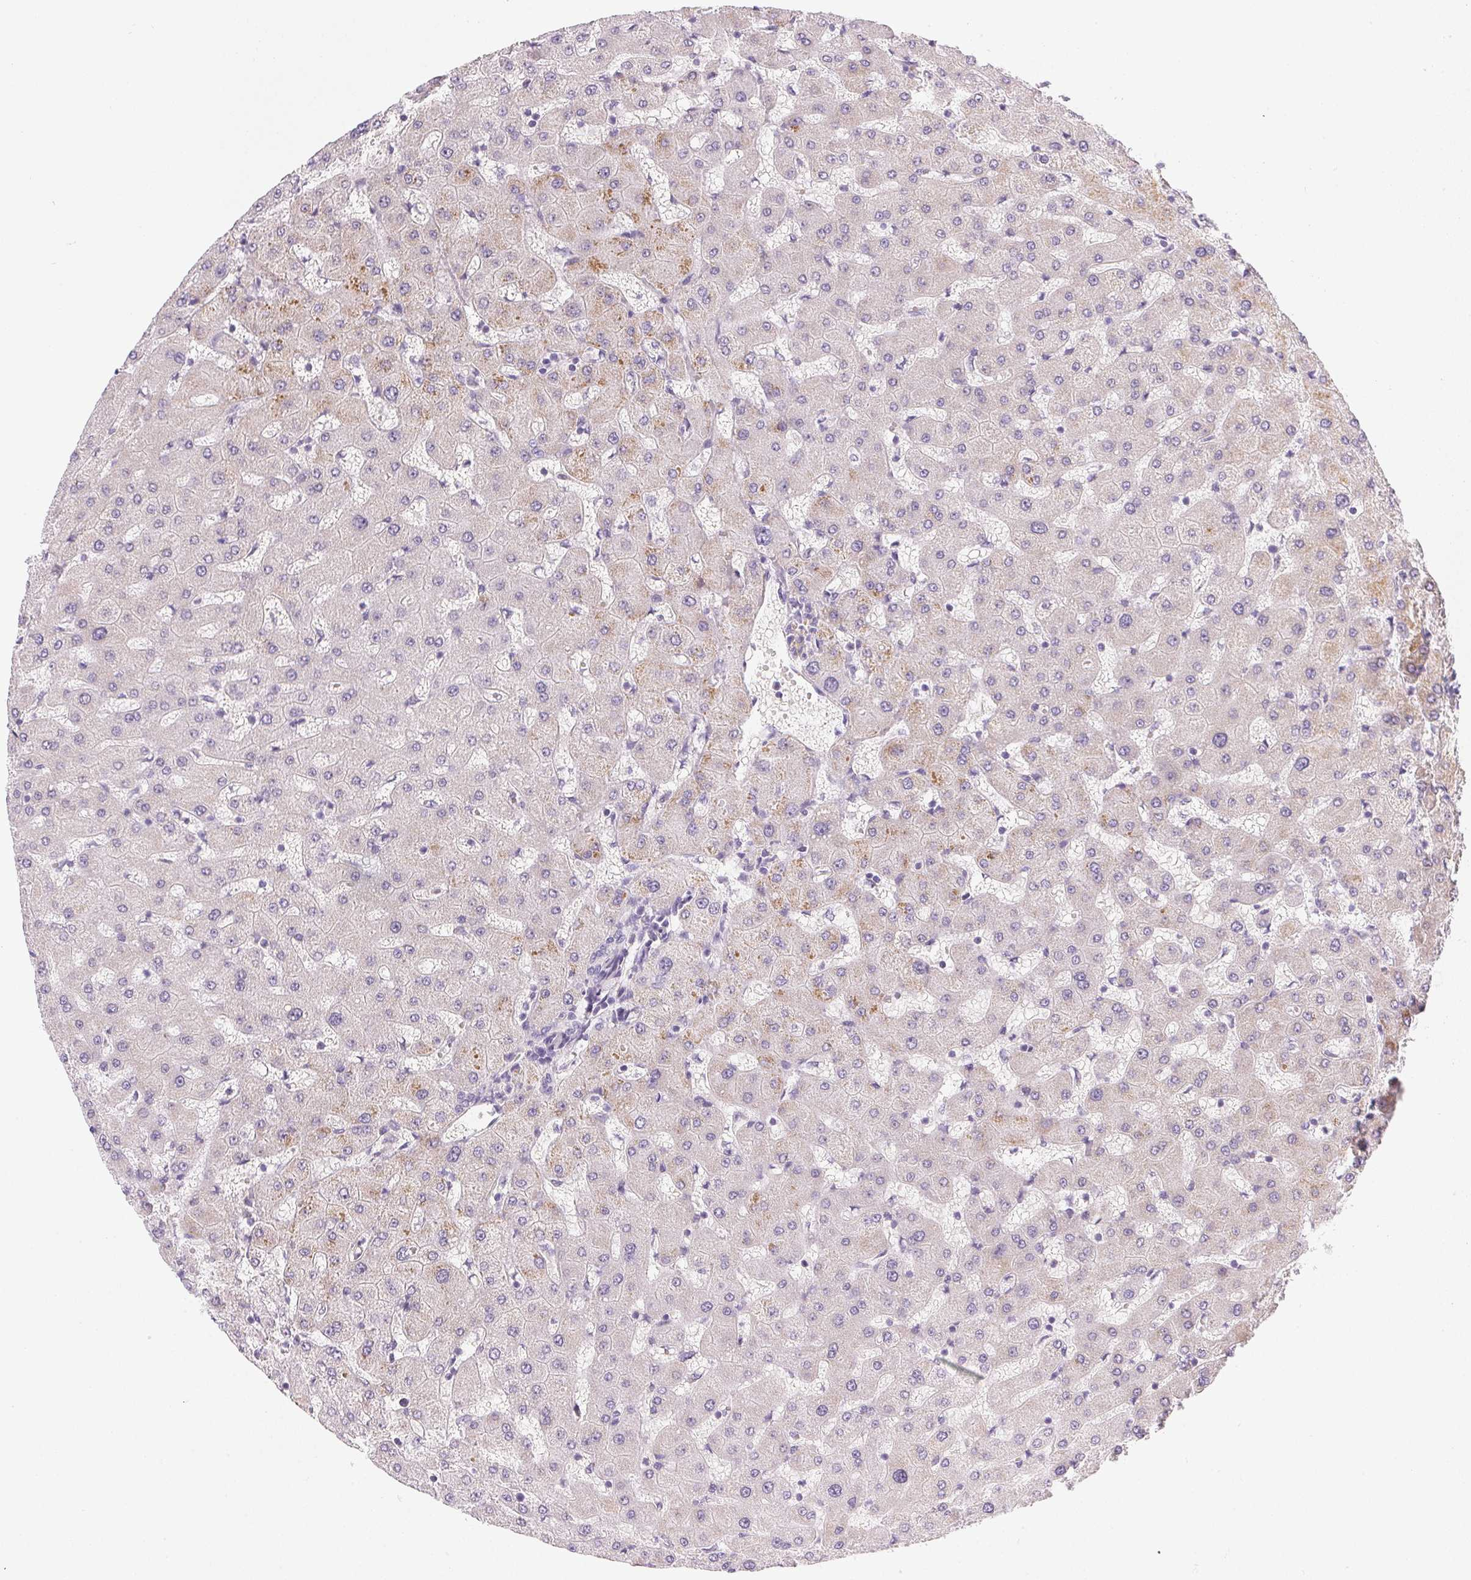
{"staining": {"intensity": "negative", "quantity": "none", "location": "none"}, "tissue": "liver", "cell_type": "Cholangiocytes", "image_type": "normal", "snomed": [{"axis": "morphology", "description": "Normal tissue, NOS"}, {"axis": "topography", "description": "Liver"}], "caption": "Immunohistochemistry of normal human liver demonstrates no expression in cholangiocytes. (DAB IHC with hematoxylin counter stain).", "gene": "GSDMC", "patient": {"sex": "female", "age": 63}}